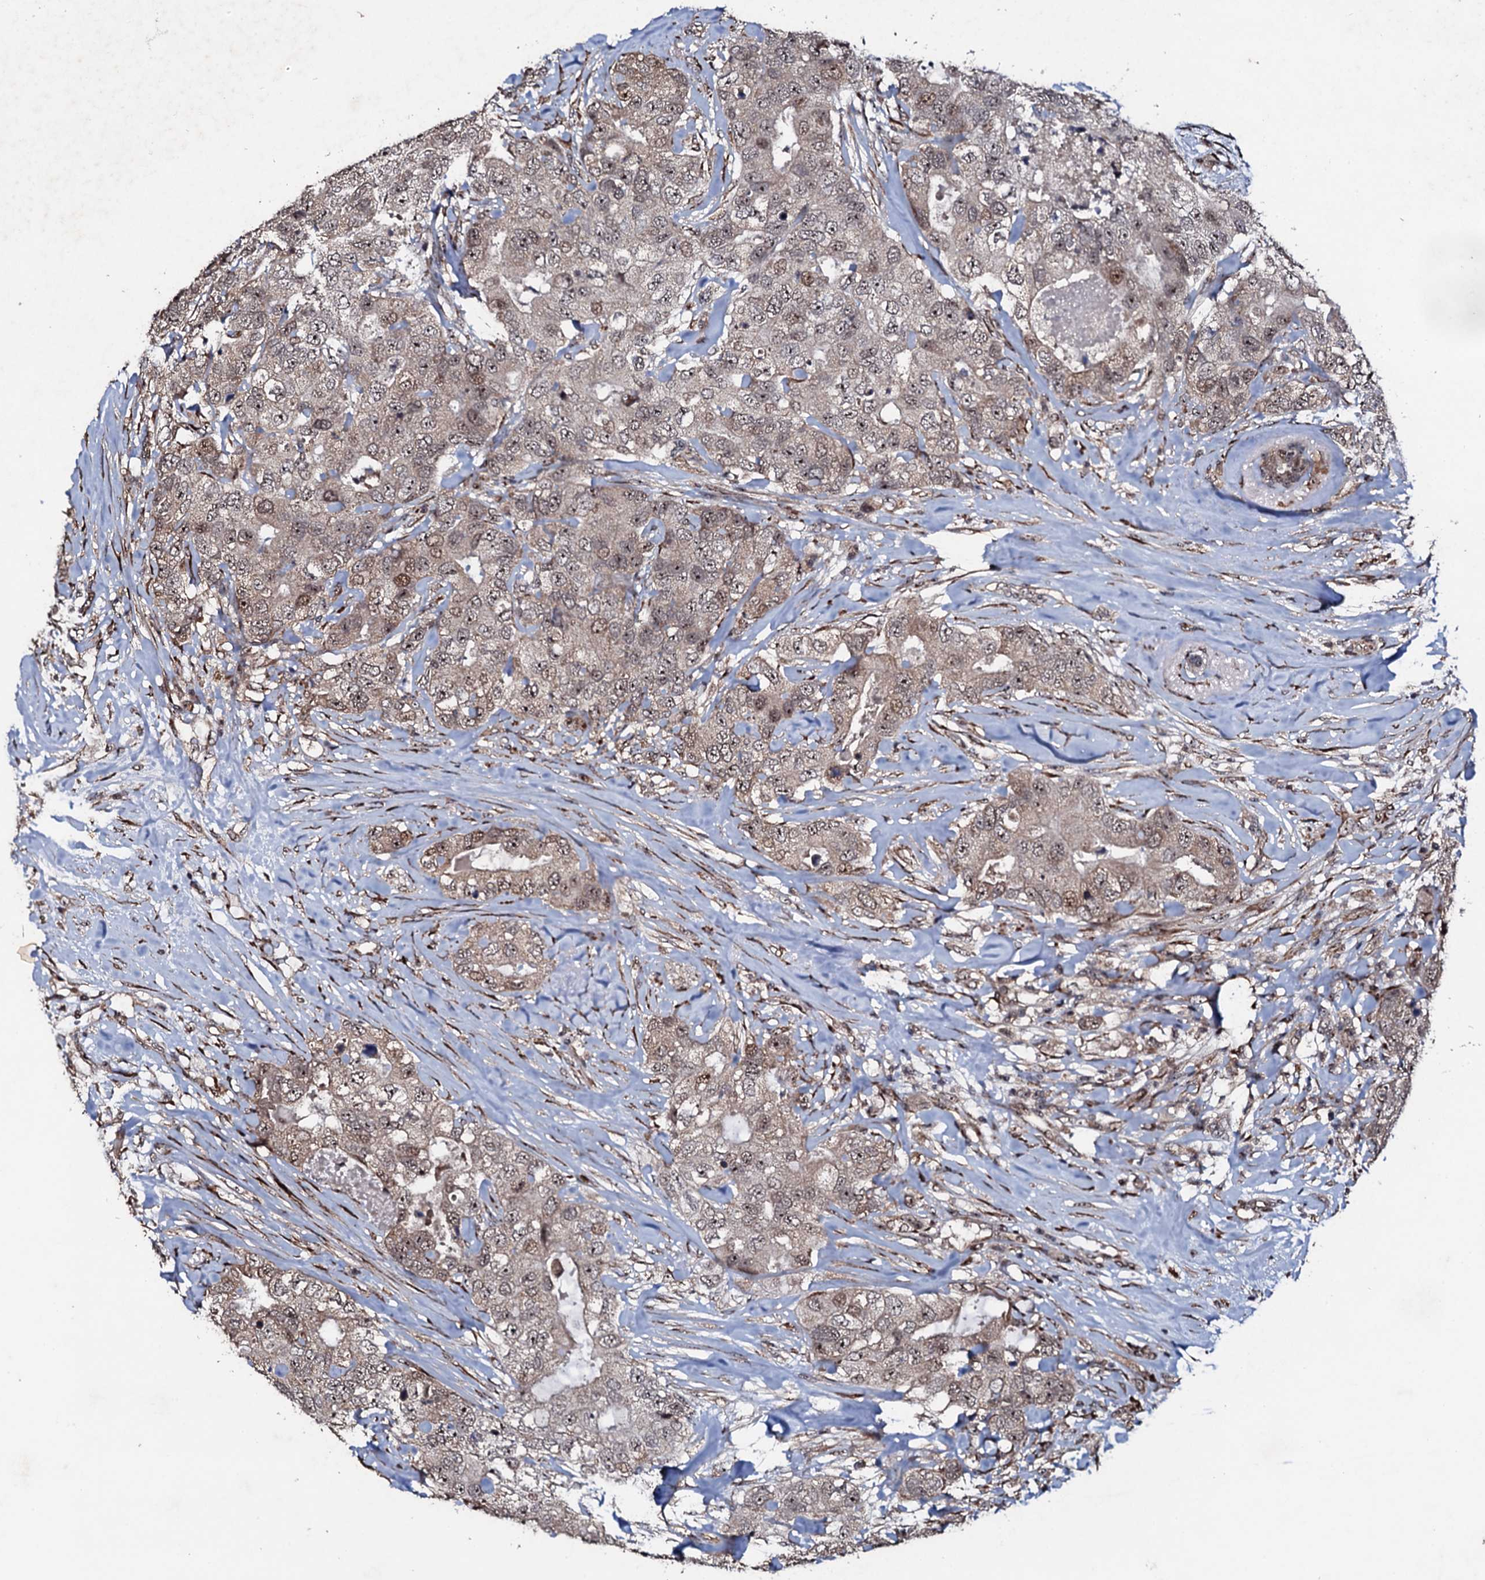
{"staining": {"intensity": "weak", "quantity": "25%-75%", "location": "cytoplasmic/membranous,nuclear"}, "tissue": "breast cancer", "cell_type": "Tumor cells", "image_type": "cancer", "snomed": [{"axis": "morphology", "description": "Duct carcinoma"}, {"axis": "topography", "description": "Breast"}], "caption": "DAB immunohistochemical staining of breast invasive ductal carcinoma shows weak cytoplasmic/membranous and nuclear protein positivity in approximately 25%-75% of tumor cells.", "gene": "FAM111A", "patient": {"sex": "female", "age": 62}}